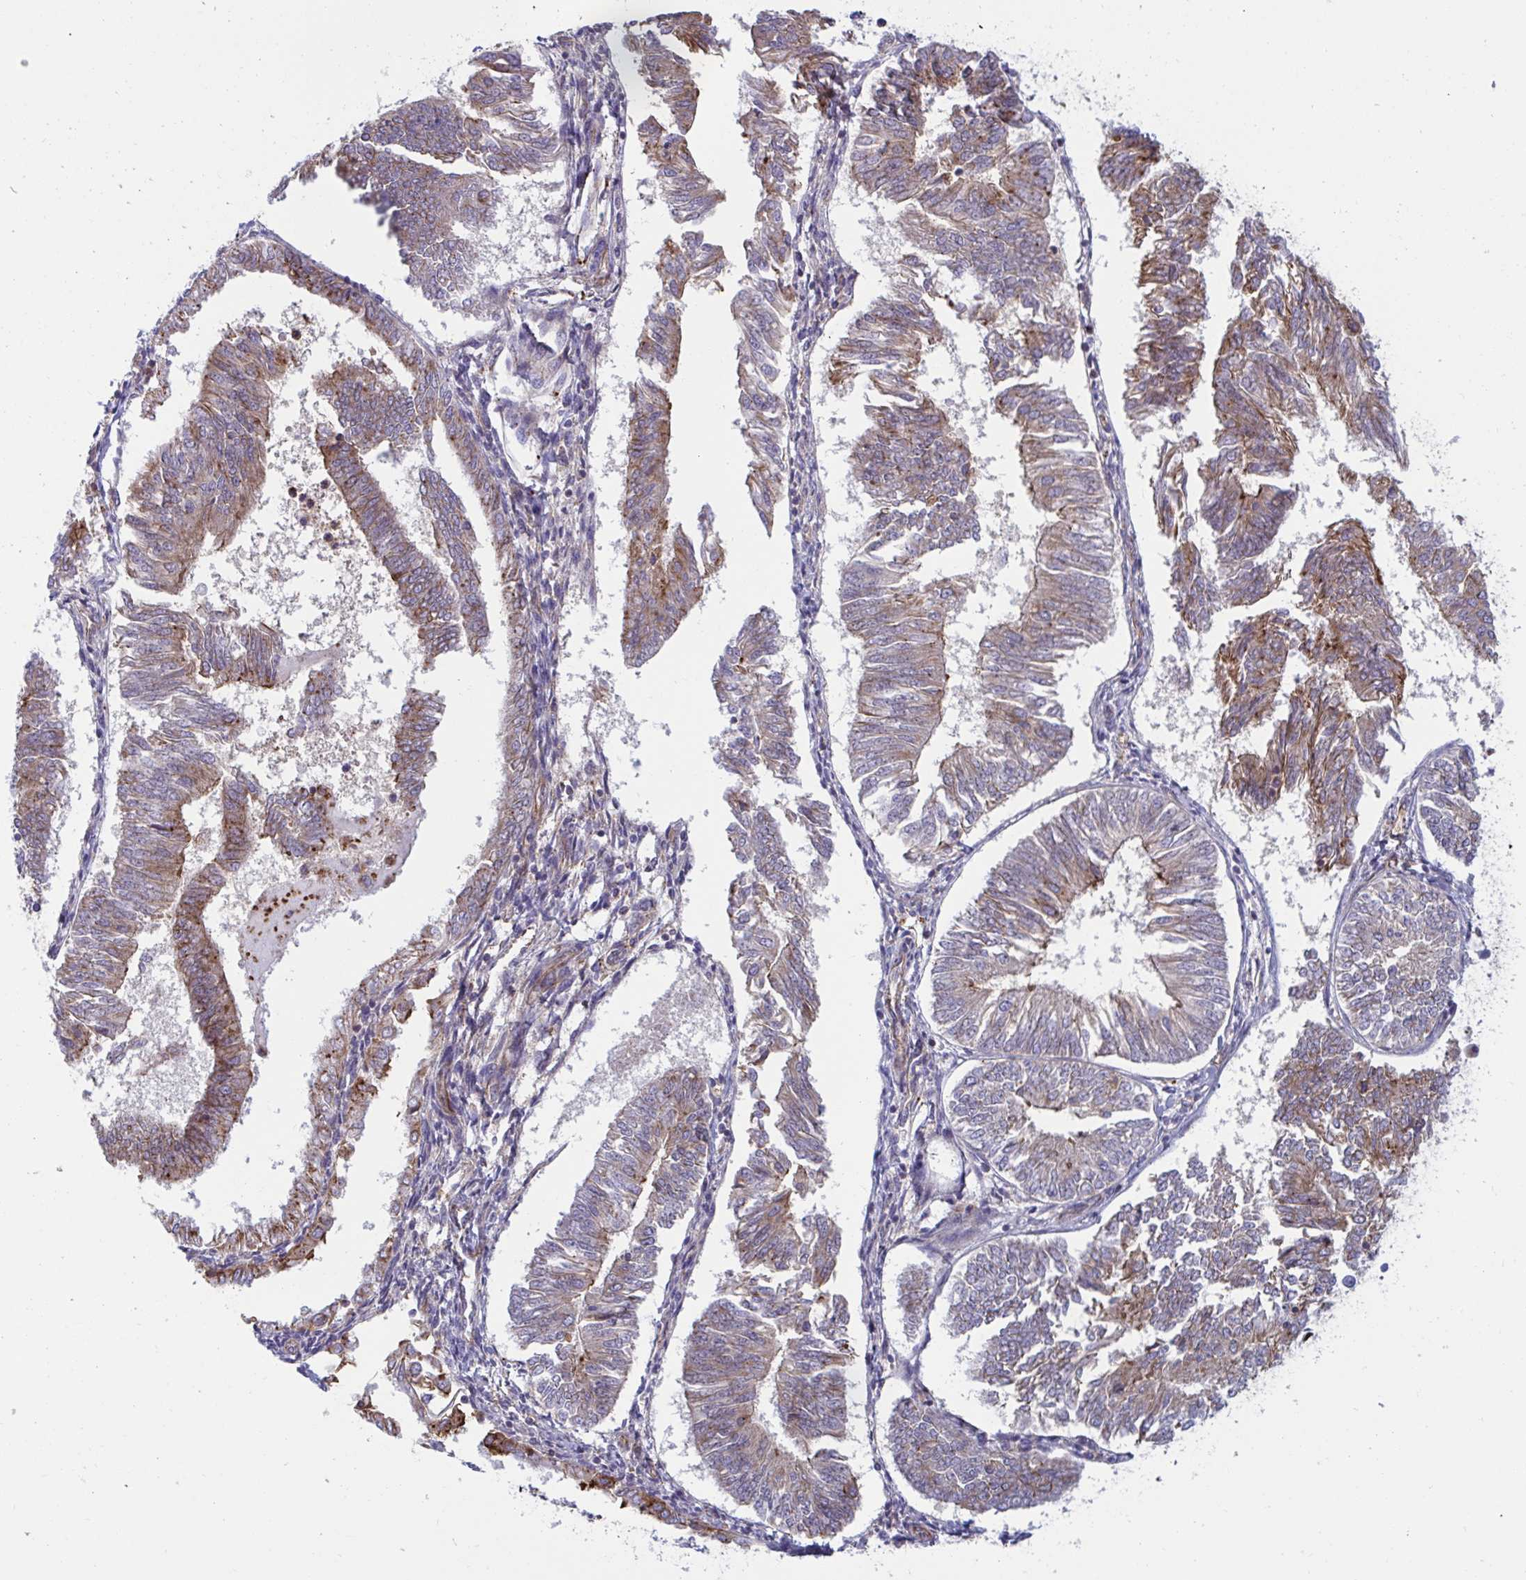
{"staining": {"intensity": "moderate", "quantity": ">75%", "location": "cytoplasmic/membranous"}, "tissue": "endometrial cancer", "cell_type": "Tumor cells", "image_type": "cancer", "snomed": [{"axis": "morphology", "description": "Adenocarcinoma, NOS"}, {"axis": "topography", "description": "Endometrium"}], "caption": "Human endometrial cancer stained with a brown dye exhibits moderate cytoplasmic/membranous positive expression in approximately >75% of tumor cells.", "gene": "SLC9A6", "patient": {"sex": "female", "age": 58}}